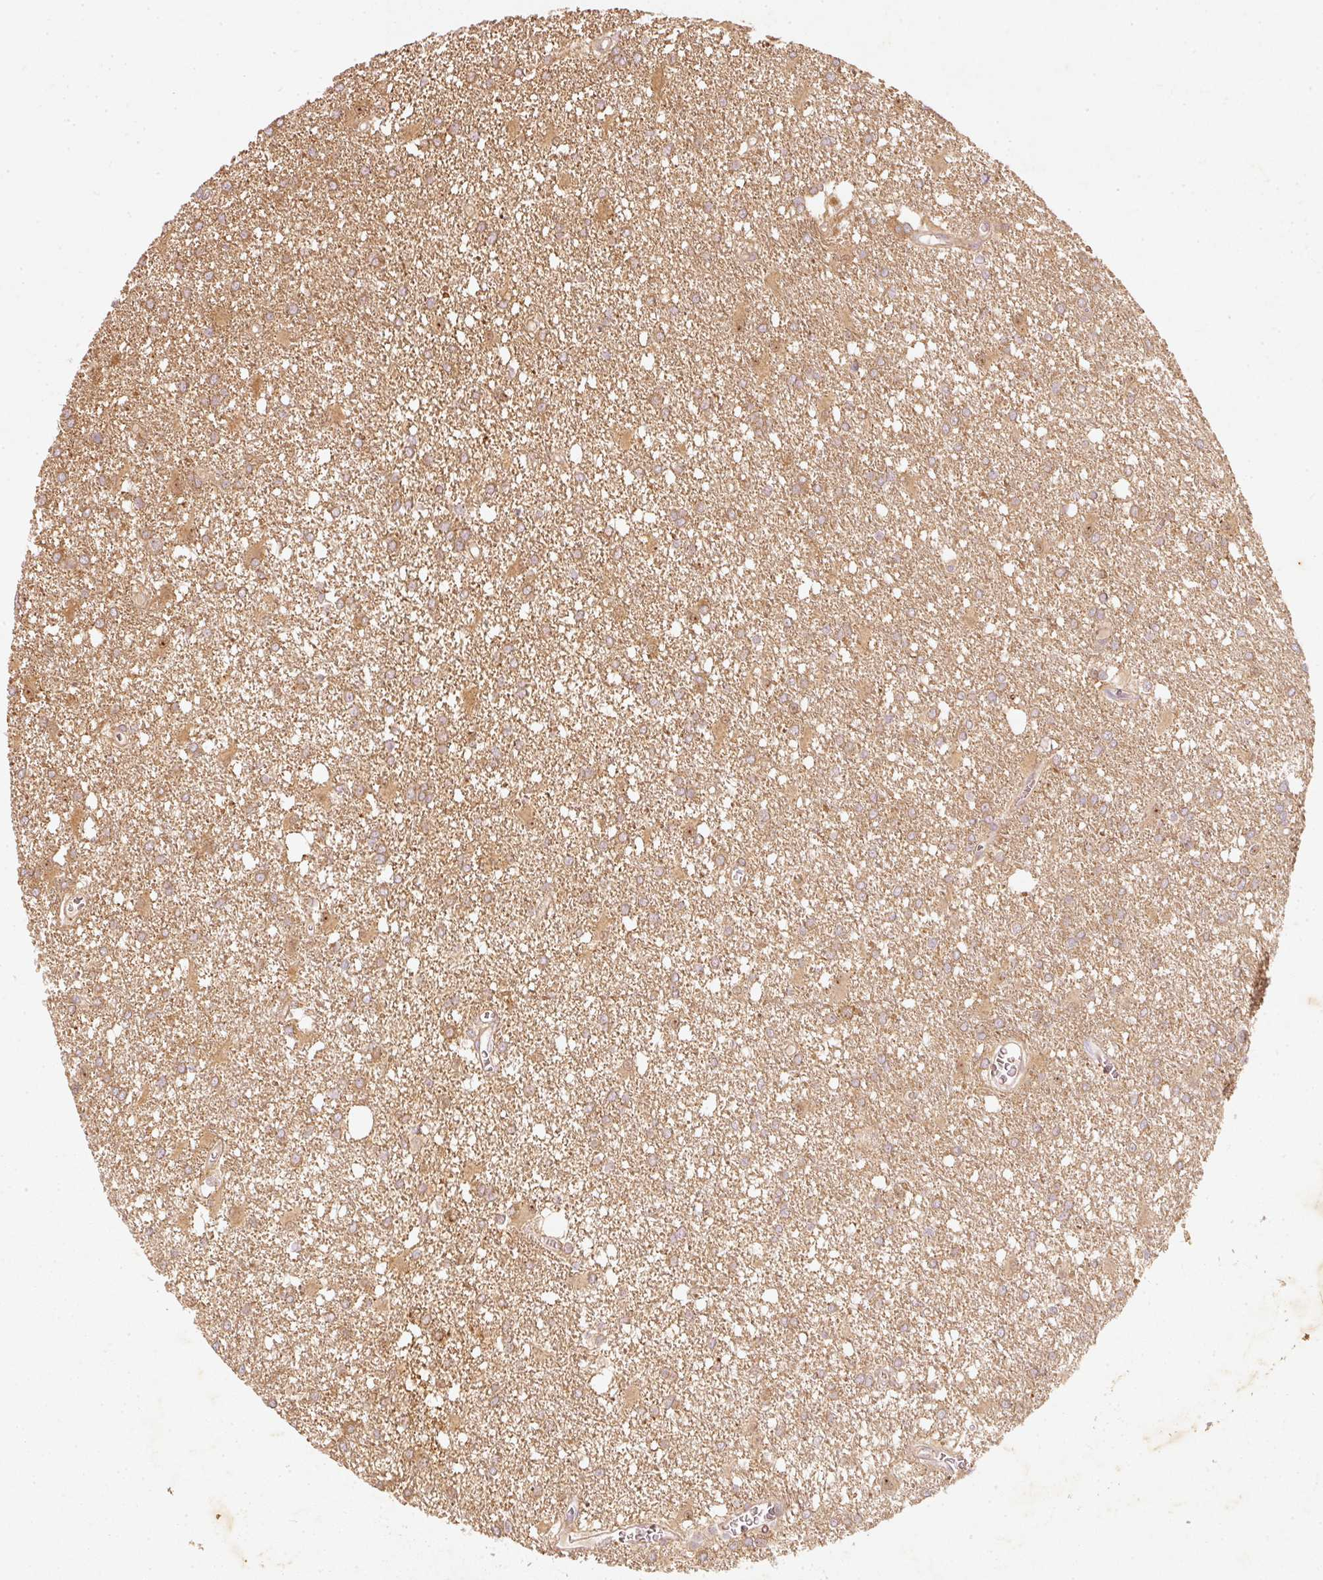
{"staining": {"intensity": "weak", "quantity": "25%-75%", "location": "cytoplasmic/membranous"}, "tissue": "glioma", "cell_type": "Tumor cells", "image_type": "cancer", "snomed": [{"axis": "morphology", "description": "Glioma, malignant, High grade"}, {"axis": "topography", "description": "Brain"}], "caption": "Weak cytoplasmic/membranous positivity for a protein is identified in about 25%-75% of tumor cells of glioma using immunohistochemistry (IHC).", "gene": "RGL2", "patient": {"sex": "male", "age": 48}}